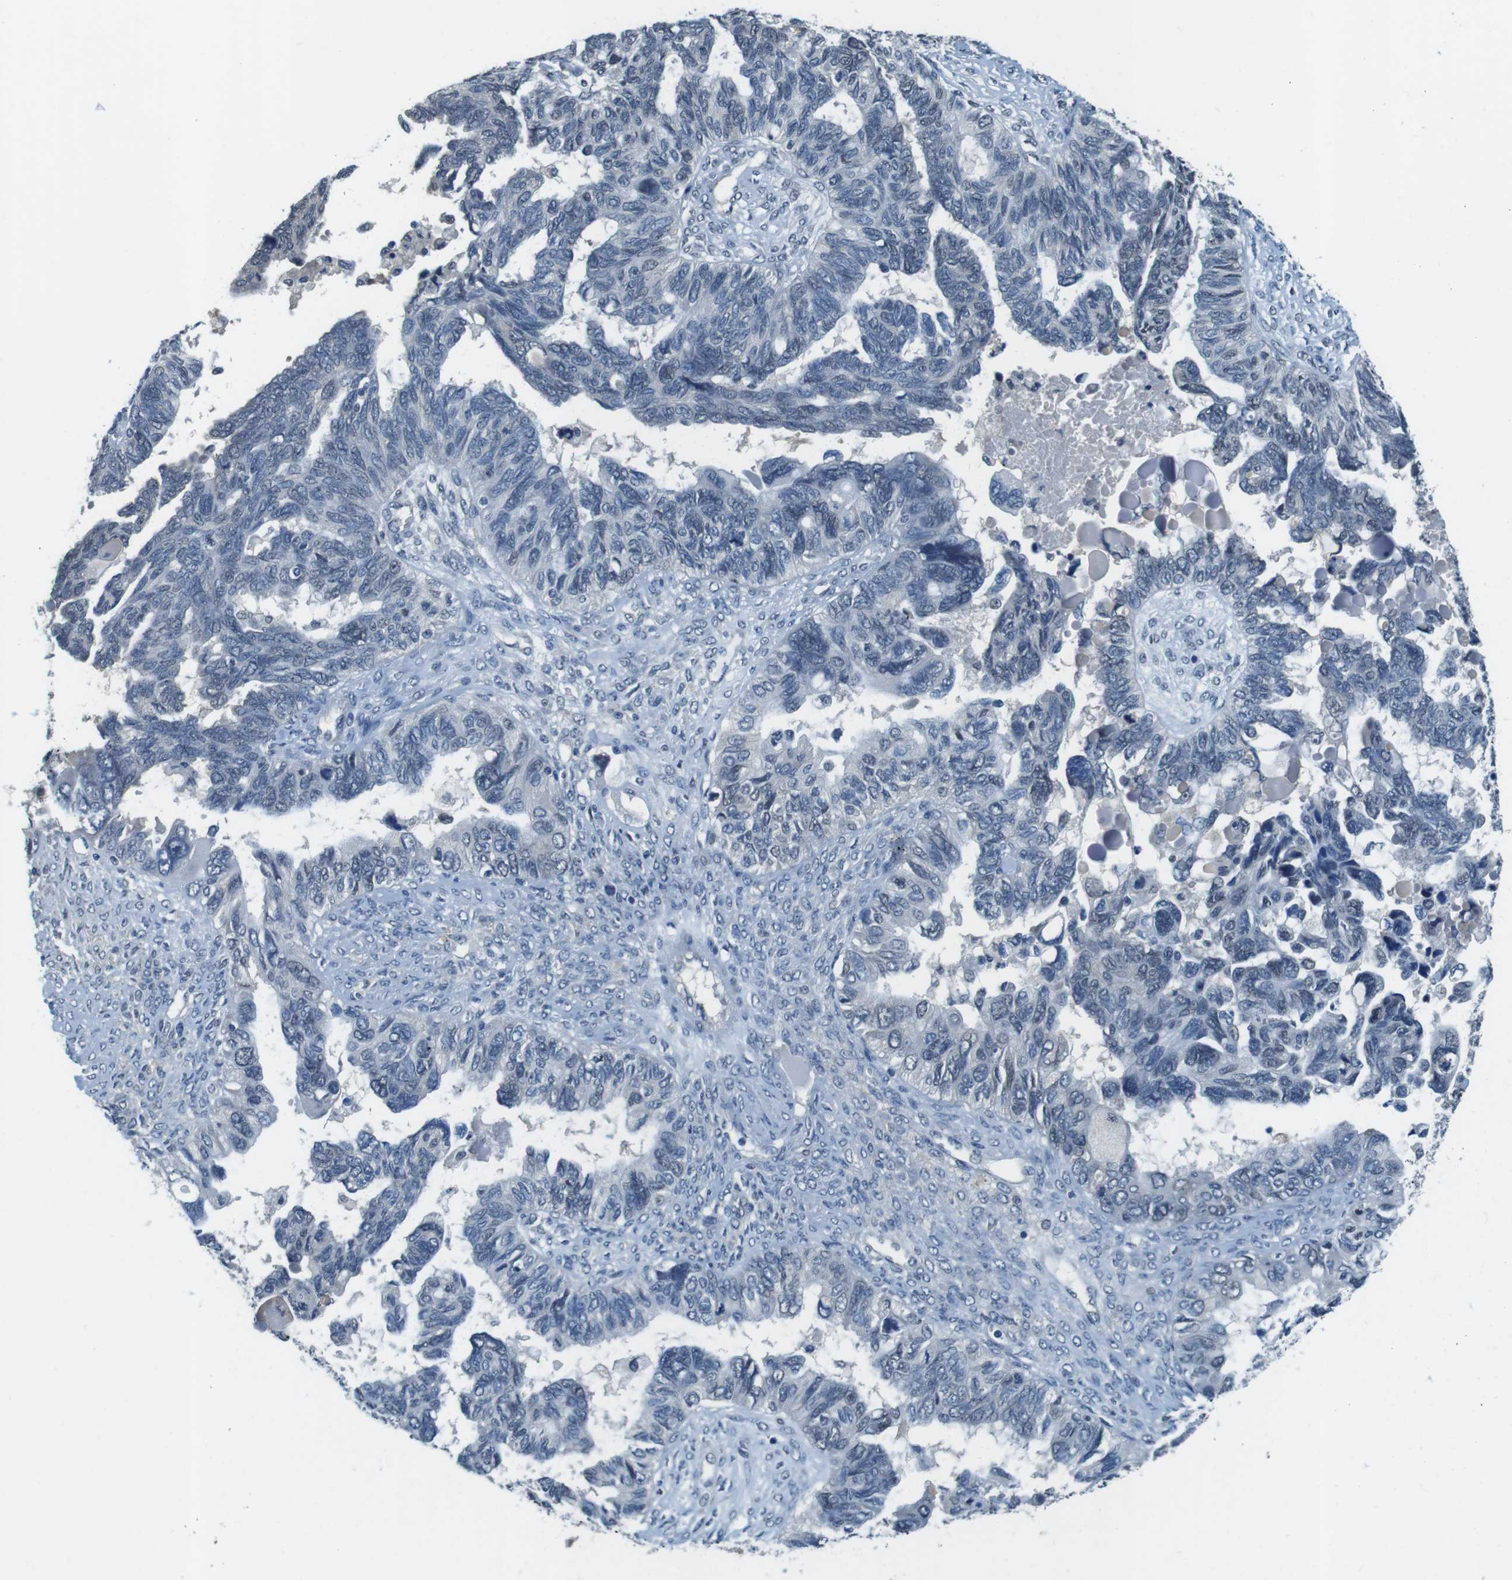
{"staining": {"intensity": "negative", "quantity": "none", "location": "none"}, "tissue": "ovarian cancer", "cell_type": "Tumor cells", "image_type": "cancer", "snomed": [{"axis": "morphology", "description": "Cystadenocarcinoma, serous, NOS"}, {"axis": "topography", "description": "Ovary"}], "caption": "Ovarian serous cystadenocarcinoma stained for a protein using immunohistochemistry reveals no staining tumor cells.", "gene": "CD163L1", "patient": {"sex": "female", "age": 79}}